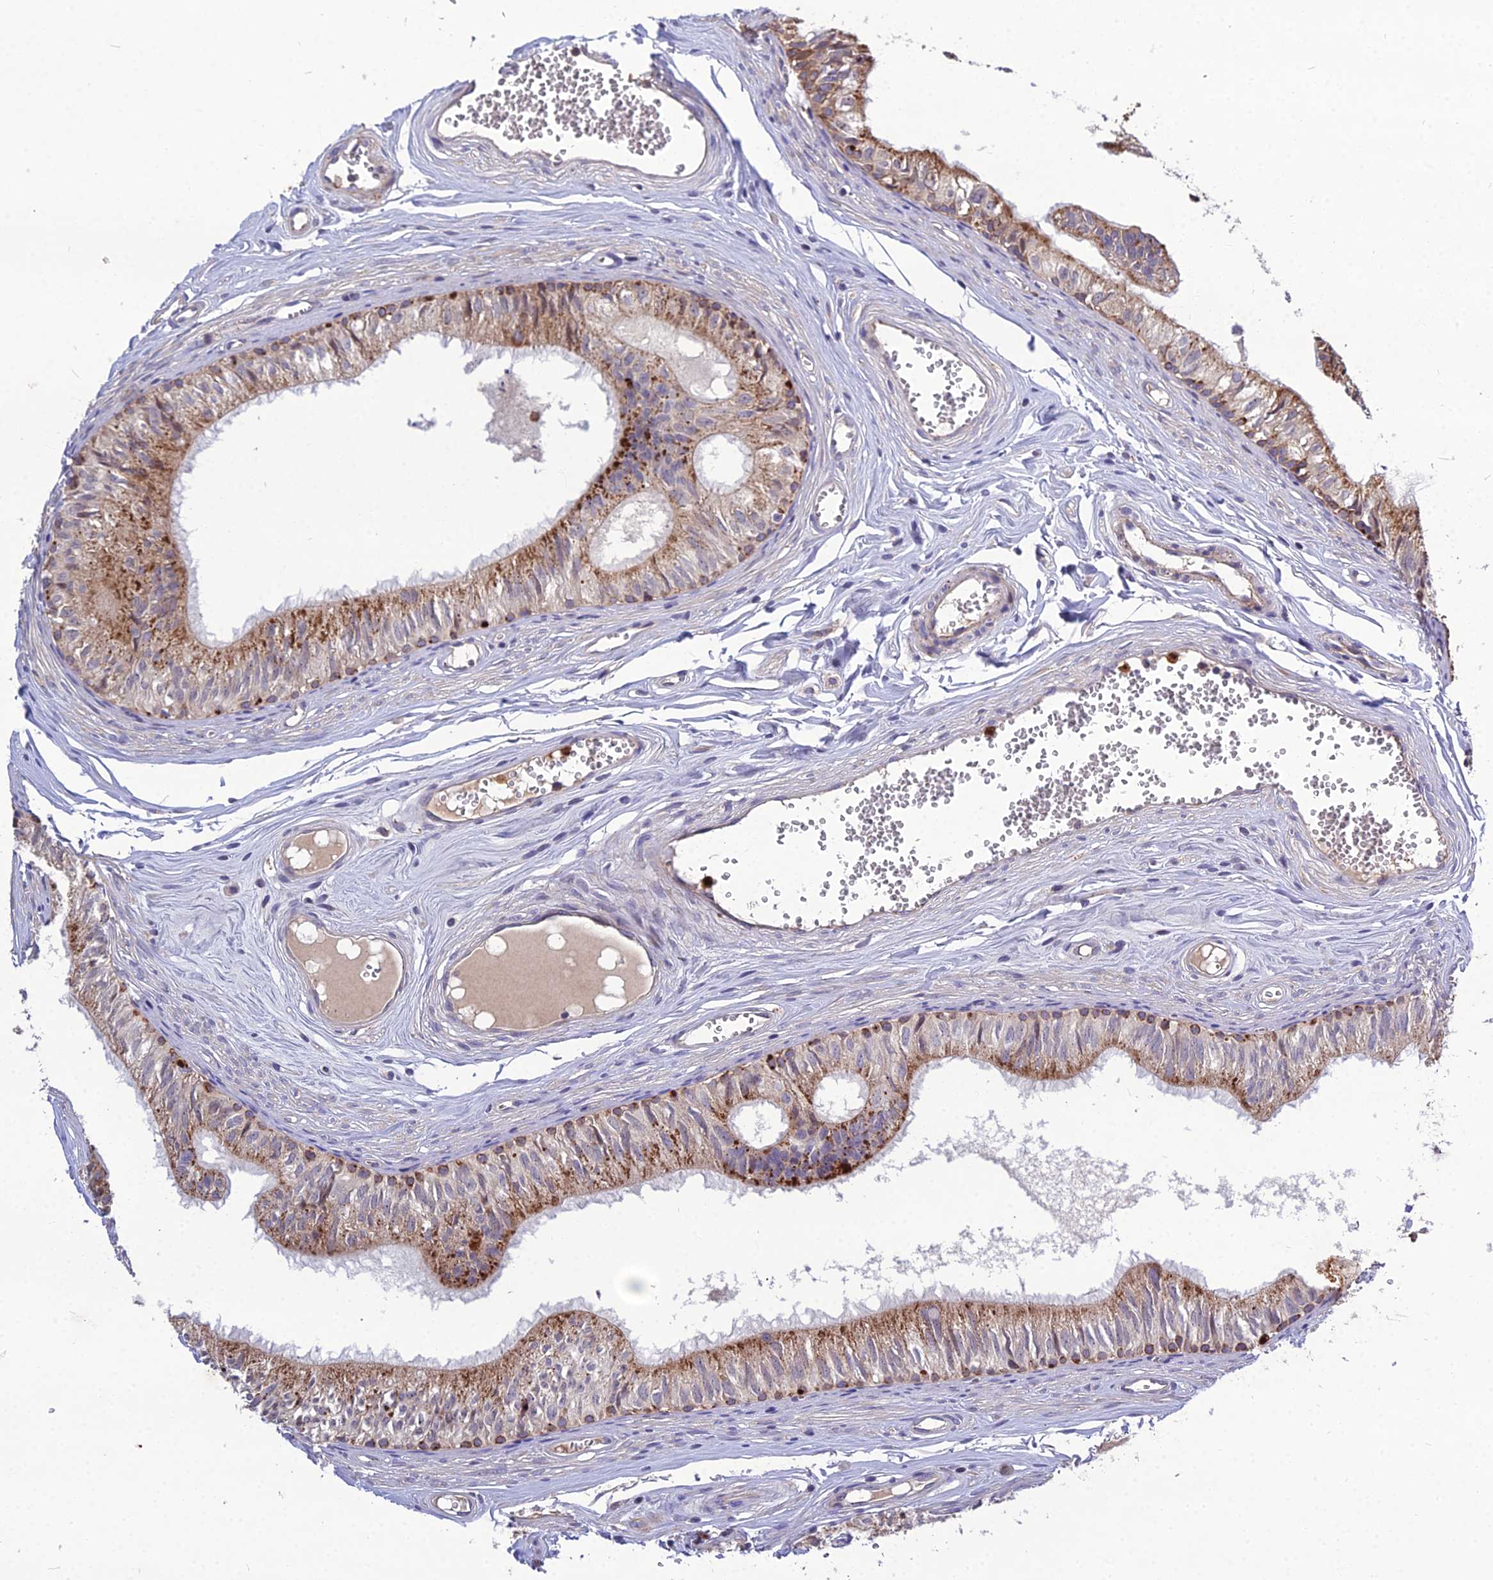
{"staining": {"intensity": "strong", "quantity": "25%-75%", "location": "cytoplasmic/membranous"}, "tissue": "epididymis", "cell_type": "Glandular cells", "image_type": "normal", "snomed": [{"axis": "morphology", "description": "Normal tissue, NOS"}, {"axis": "topography", "description": "Epididymis"}], "caption": "IHC micrograph of benign epididymis: human epididymis stained using IHC shows high levels of strong protein expression localized specifically in the cytoplasmic/membranous of glandular cells, appearing as a cytoplasmic/membranous brown color.", "gene": "EID2", "patient": {"sex": "male", "age": 36}}